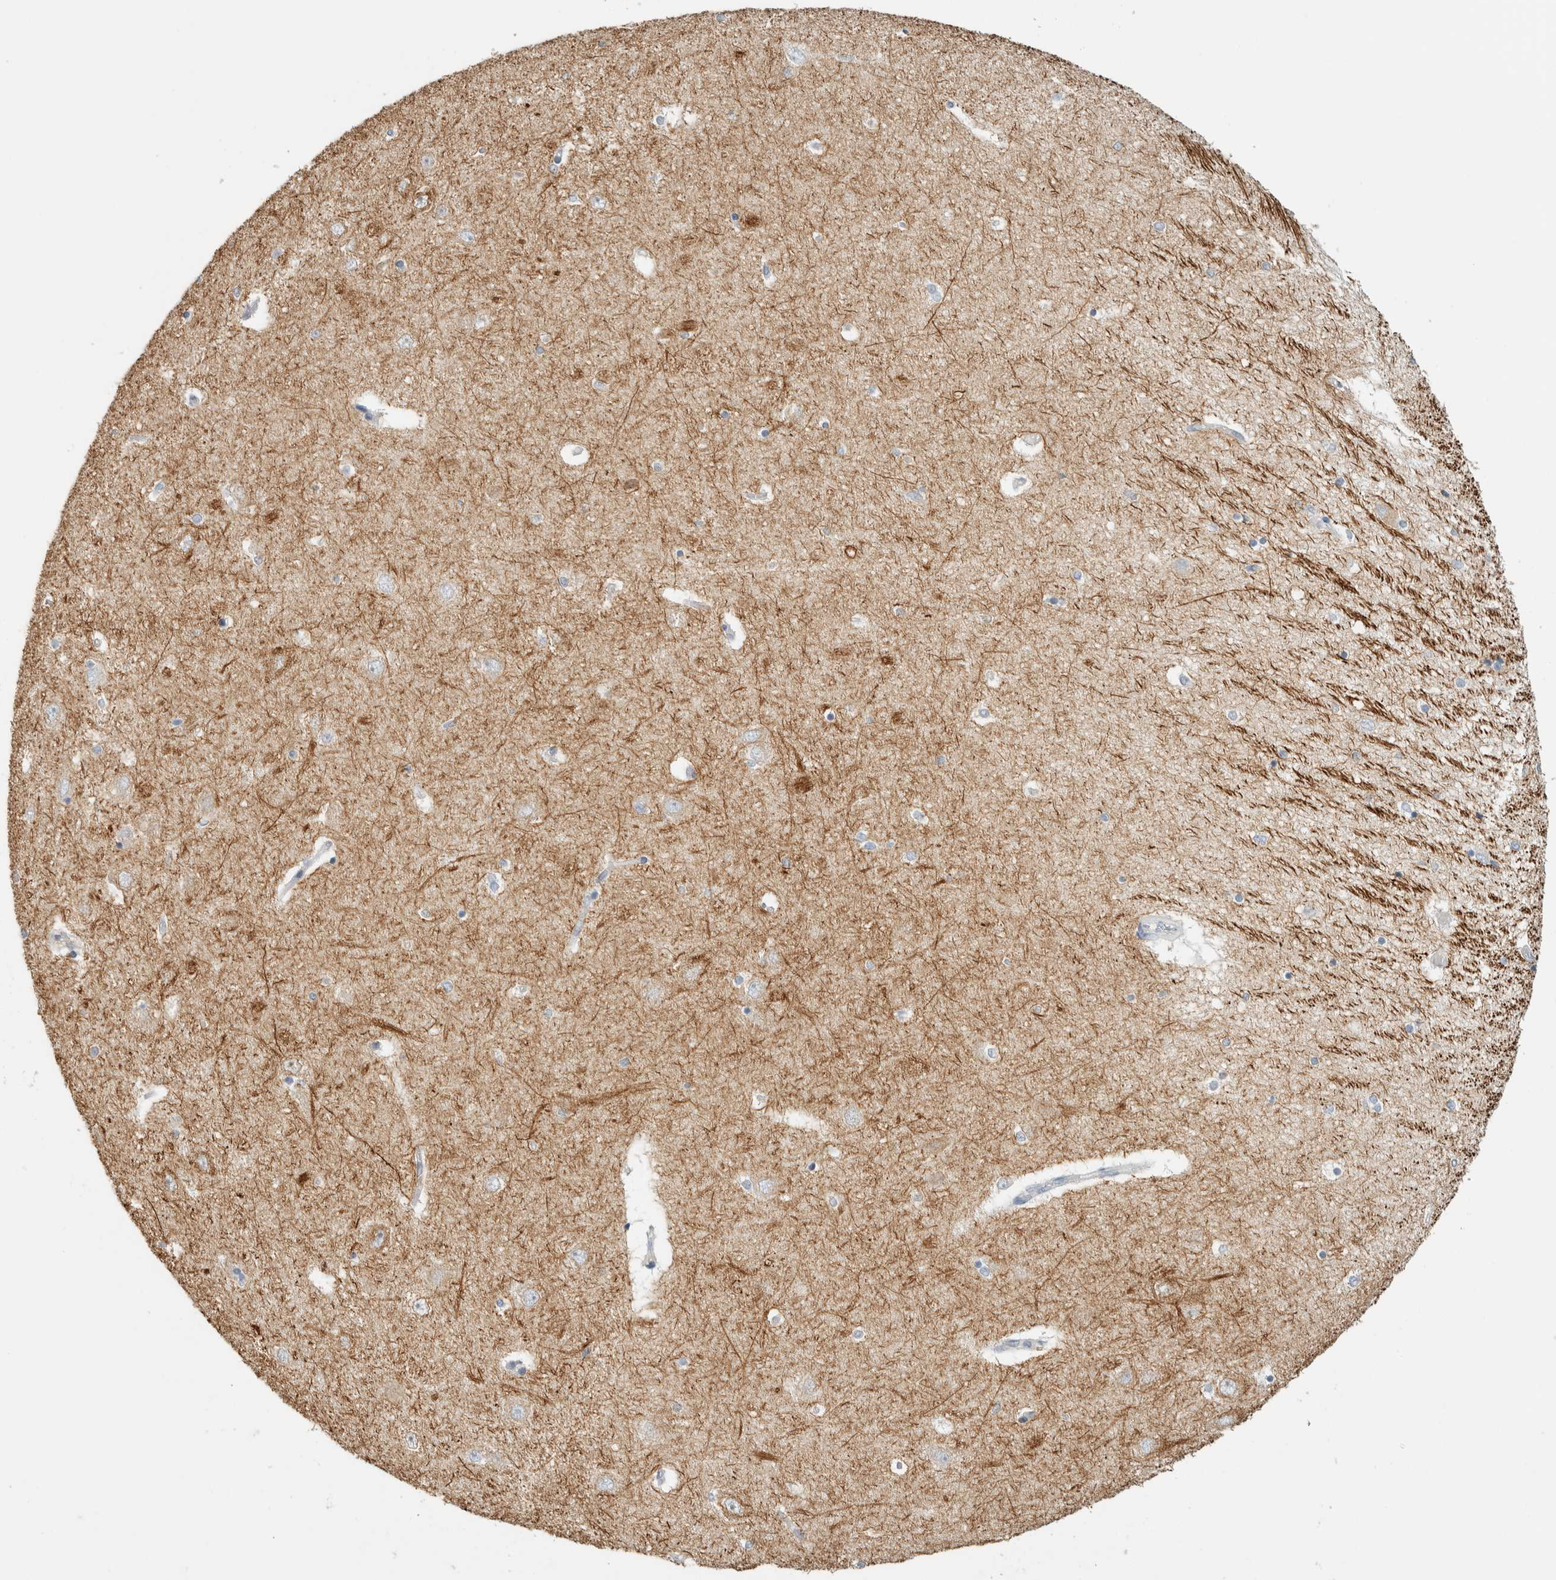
{"staining": {"intensity": "negative", "quantity": "none", "location": "none"}, "tissue": "hippocampus", "cell_type": "Glial cells", "image_type": "normal", "snomed": [{"axis": "morphology", "description": "Normal tissue, NOS"}, {"axis": "topography", "description": "Hippocampus"}], "caption": "Immunohistochemistry (IHC) of unremarkable hippocampus displays no expression in glial cells. (DAB (3,3'-diaminobenzidine) immunohistochemistry (IHC) visualized using brightfield microscopy, high magnification).", "gene": "NEFM", "patient": {"sex": "female", "age": 54}}